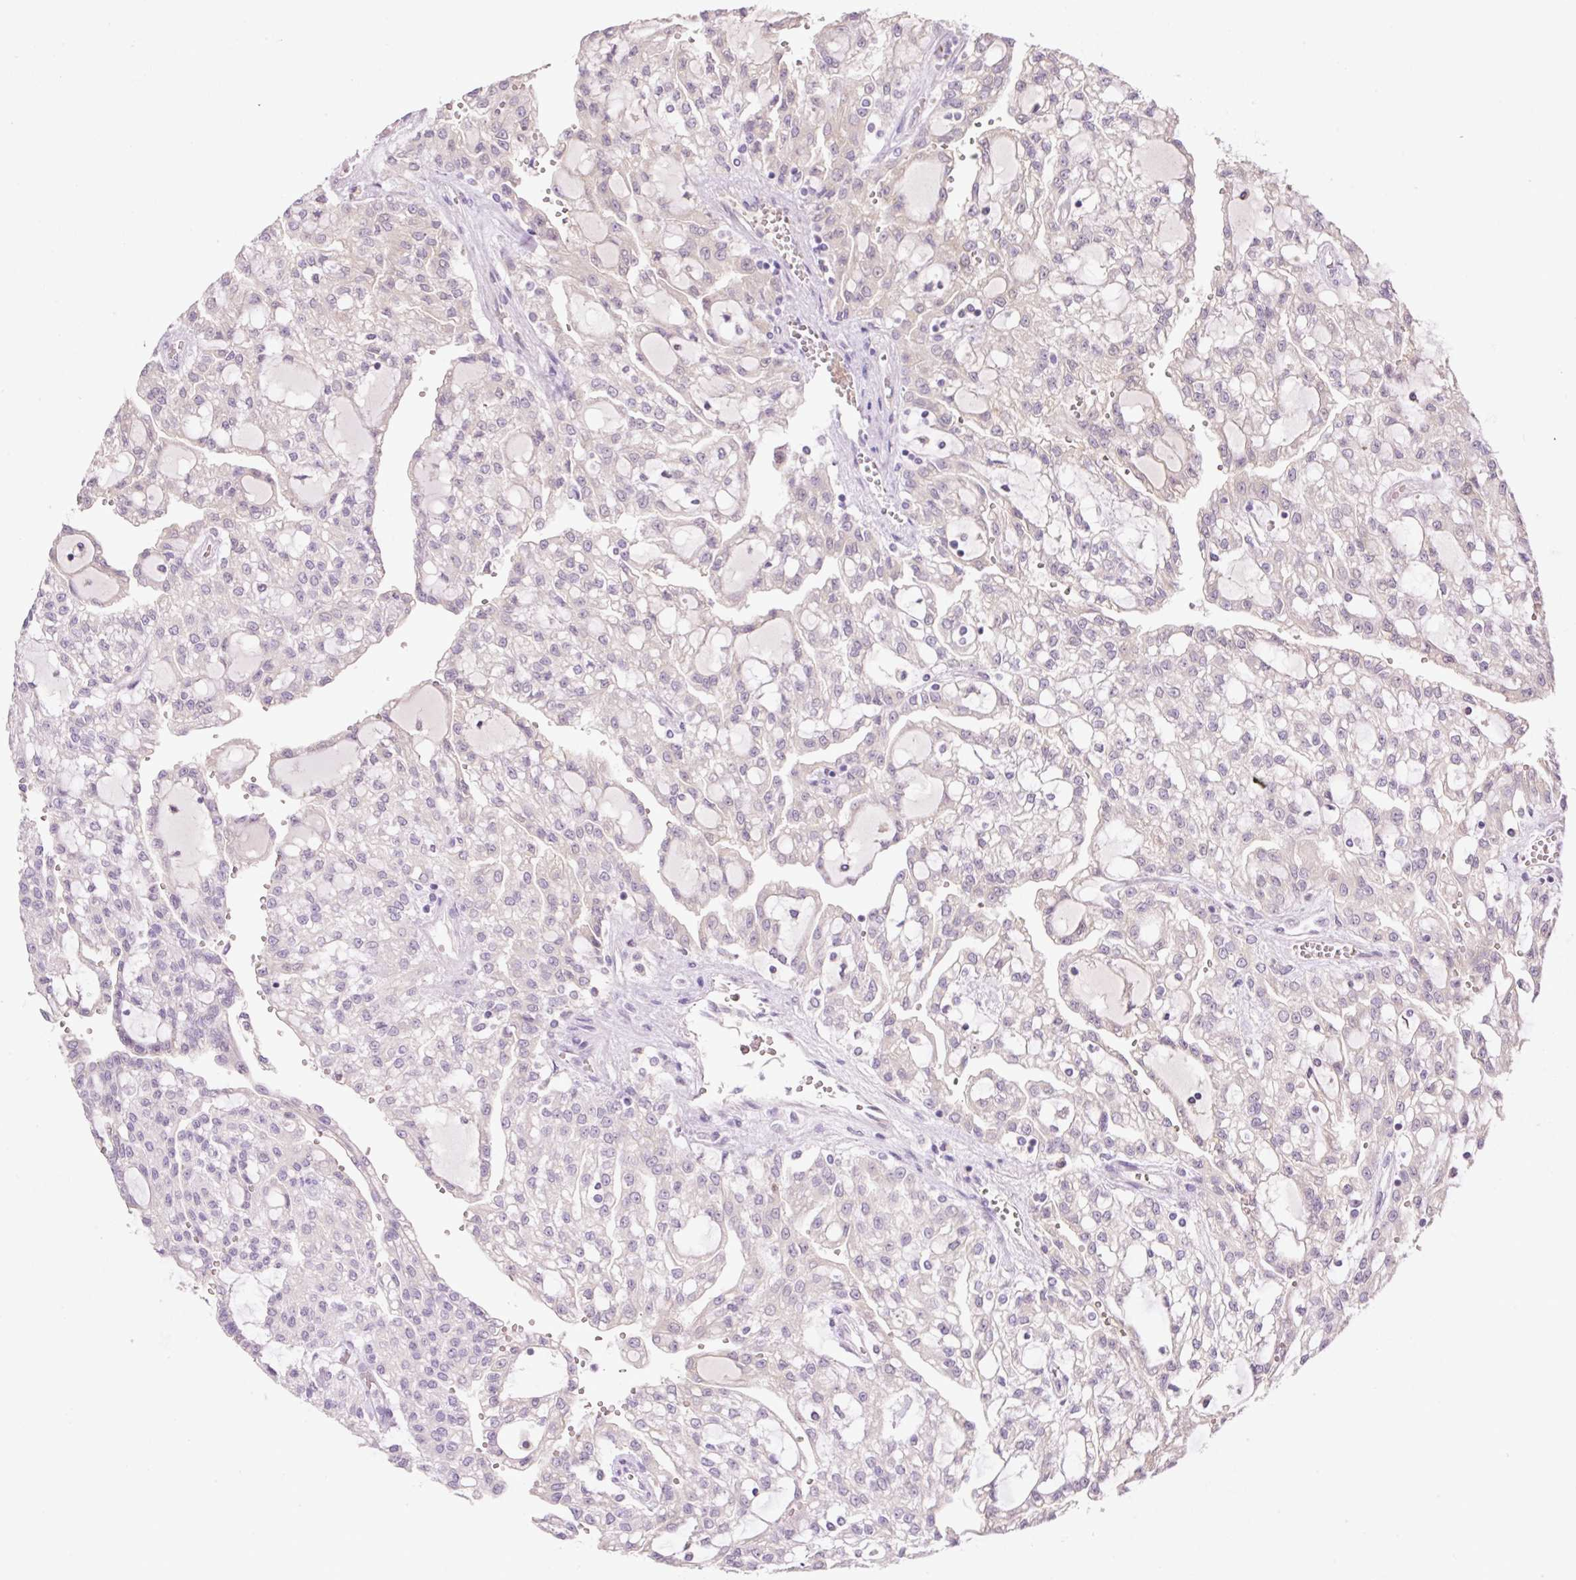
{"staining": {"intensity": "negative", "quantity": "none", "location": "none"}, "tissue": "renal cancer", "cell_type": "Tumor cells", "image_type": "cancer", "snomed": [{"axis": "morphology", "description": "Adenocarcinoma, NOS"}, {"axis": "topography", "description": "Kidney"}], "caption": "An immunohistochemistry photomicrograph of renal cancer is shown. There is no staining in tumor cells of renal cancer.", "gene": "HABP4", "patient": {"sex": "male", "age": 63}}